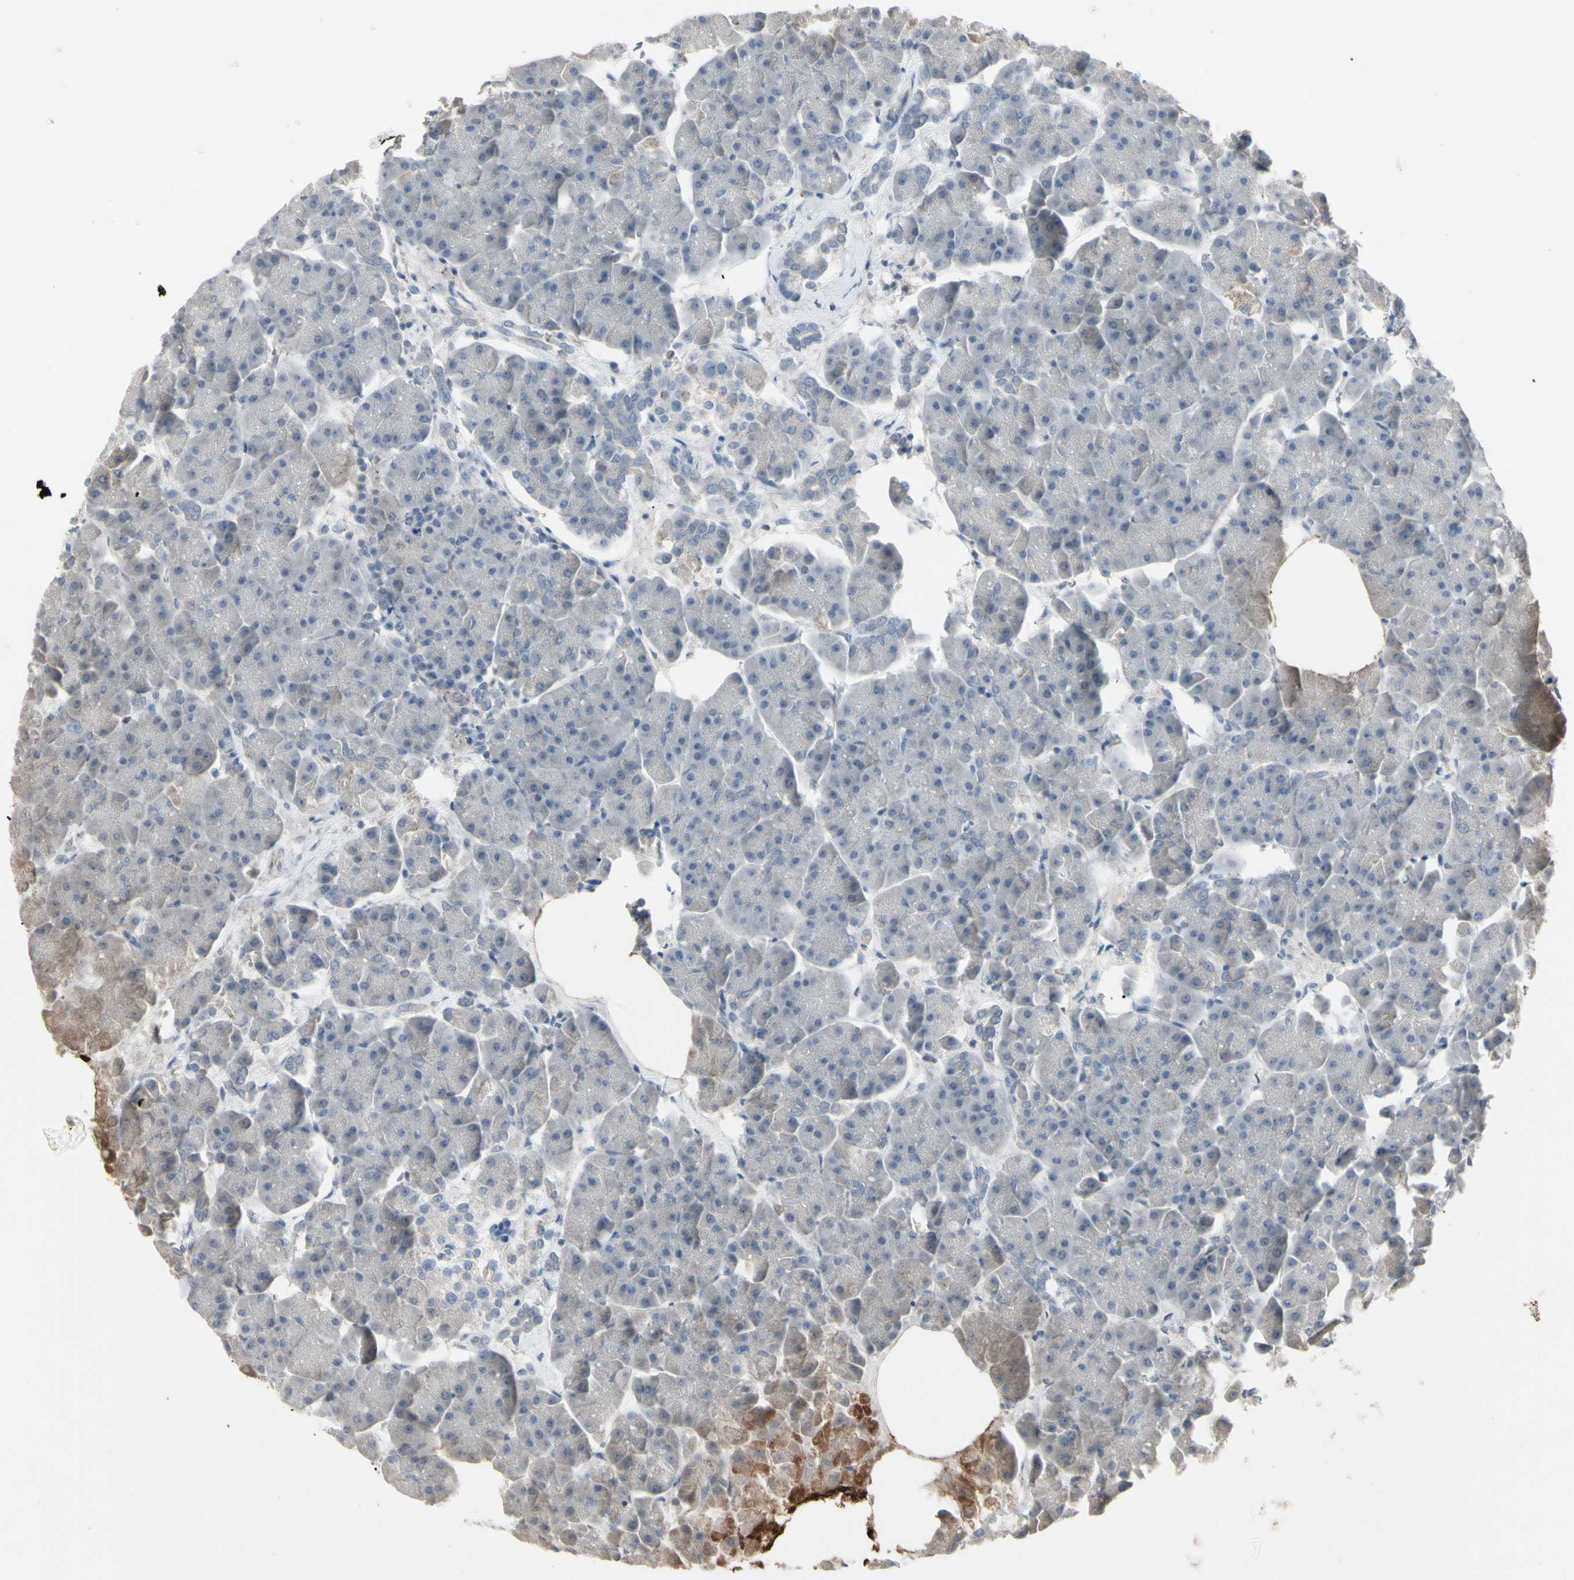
{"staining": {"intensity": "weak", "quantity": "<25%", "location": "cytoplasmic/membranous"}, "tissue": "pancreas", "cell_type": "Exocrine glandular cells", "image_type": "normal", "snomed": [{"axis": "morphology", "description": "Normal tissue, NOS"}, {"axis": "topography", "description": "Pancreas"}], "caption": "Exocrine glandular cells show no significant protein expression in normal pancreas.", "gene": "PIAS4", "patient": {"sex": "female", "age": 70}}